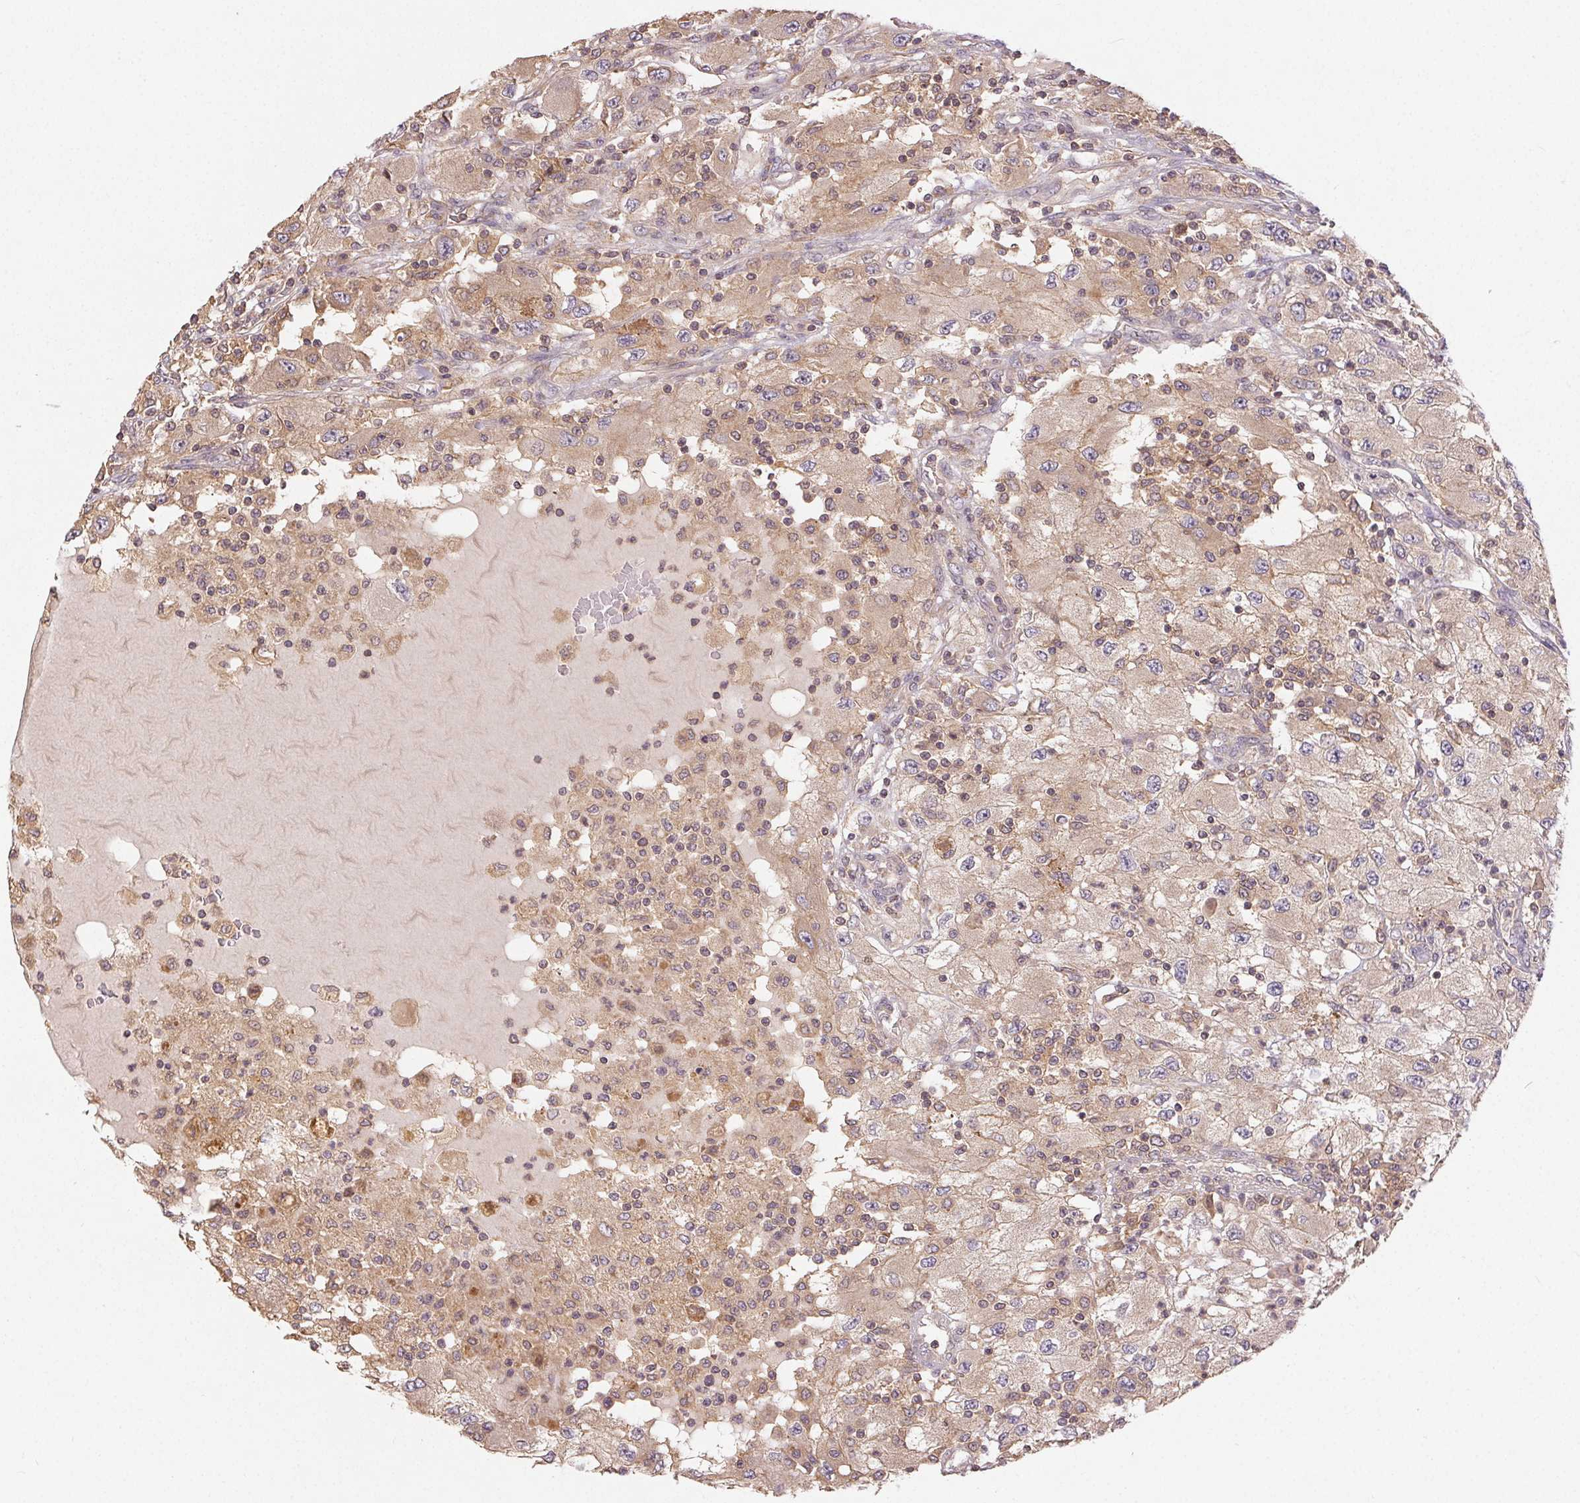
{"staining": {"intensity": "weak", "quantity": "25%-75%", "location": "cytoplasmic/membranous"}, "tissue": "renal cancer", "cell_type": "Tumor cells", "image_type": "cancer", "snomed": [{"axis": "morphology", "description": "Adenocarcinoma, NOS"}, {"axis": "topography", "description": "Kidney"}], "caption": "Weak cytoplasmic/membranous protein expression is identified in about 25%-75% of tumor cells in renal cancer. (Brightfield microscopy of DAB IHC at high magnification).", "gene": "MAPKAPK2", "patient": {"sex": "female", "age": 67}}